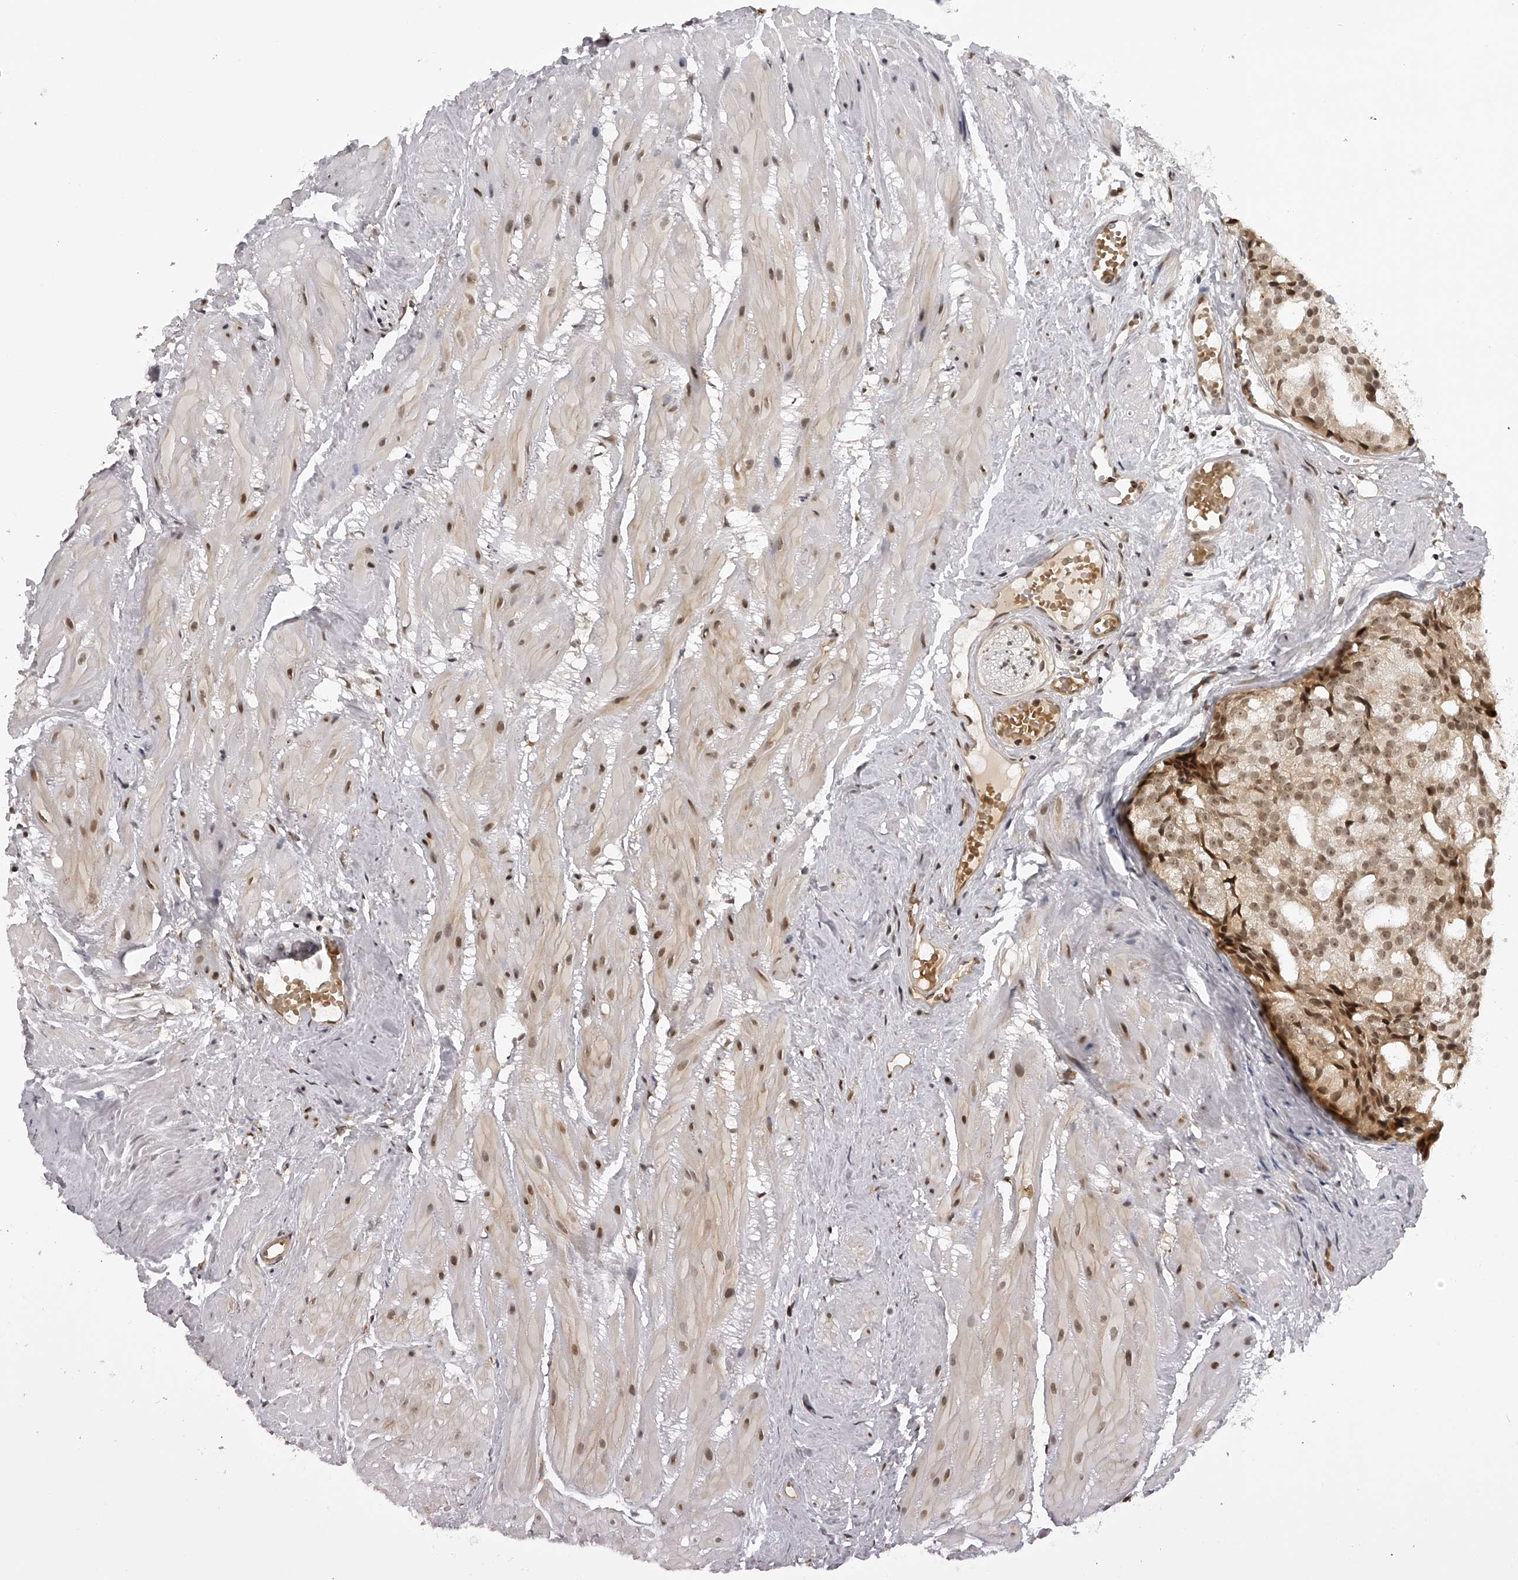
{"staining": {"intensity": "weak", "quantity": ">75%", "location": "cytoplasmic/membranous,nuclear"}, "tissue": "prostate cancer", "cell_type": "Tumor cells", "image_type": "cancer", "snomed": [{"axis": "morphology", "description": "Adenocarcinoma, Low grade"}, {"axis": "topography", "description": "Prostate"}], "caption": "Protein expression analysis of prostate low-grade adenocarcinoma shows weak cytoplasmic/membranous and nuclear positivity in approximately >75% of tumor cells.", "gene": "ODF2L", "patient": {"sex": "male", "age": 88}}